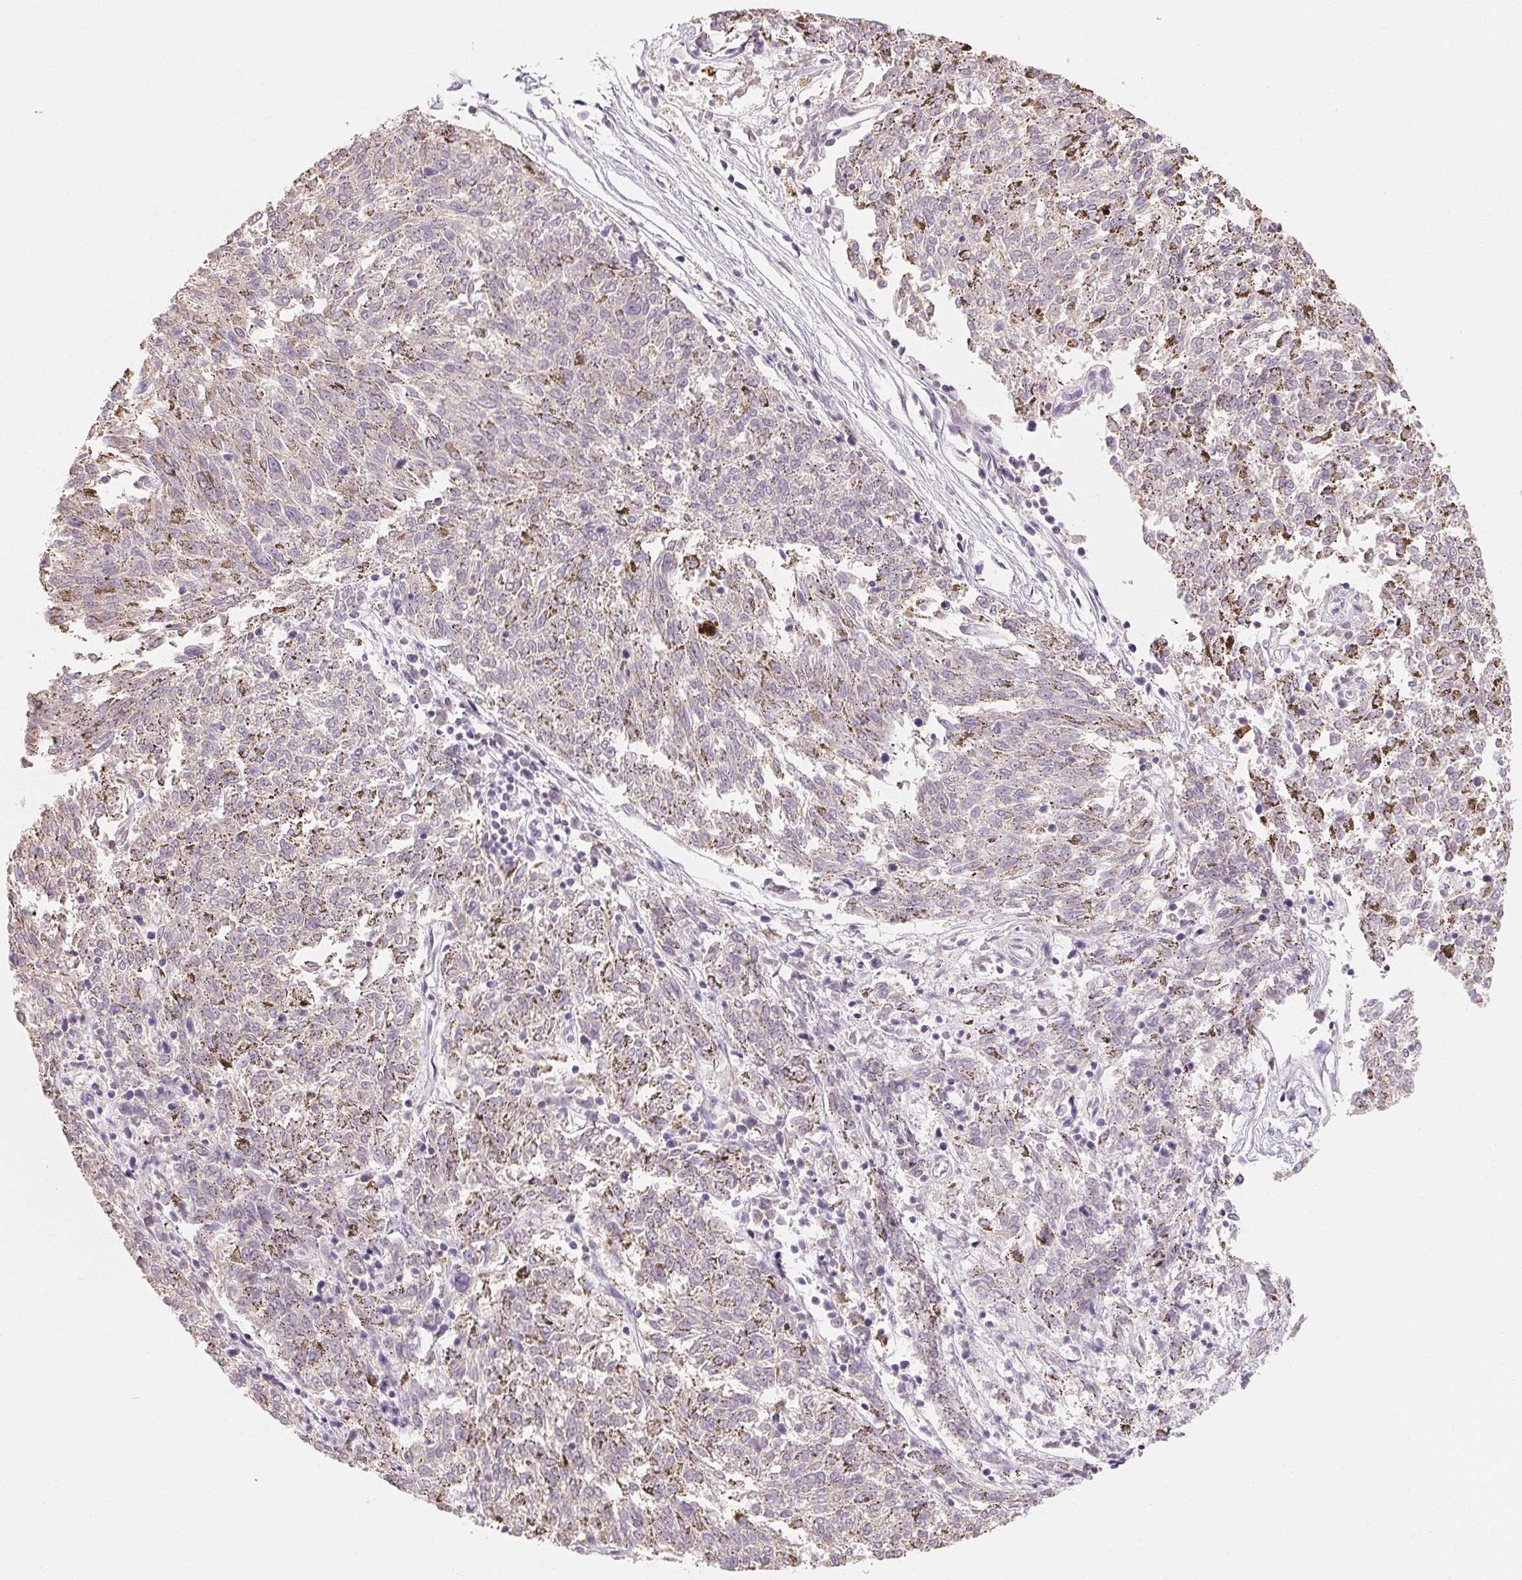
{"staining": {"intensity": "negative", "quantity": "none", "location": "none"}, "tissue": "melanoma", "cell_type": "Tumor cells", "image_type": "cancer", "snomed": [{"axis": "morphology", "description": "Malignant melanoma, NOS"}, {"axis": "topography", "description": "Skin"}], "caption": "There is no significant expression in tumor cells of melanoma.", "gene": "MAP7D2", "patient": {"sex": "female", "age": 72}}